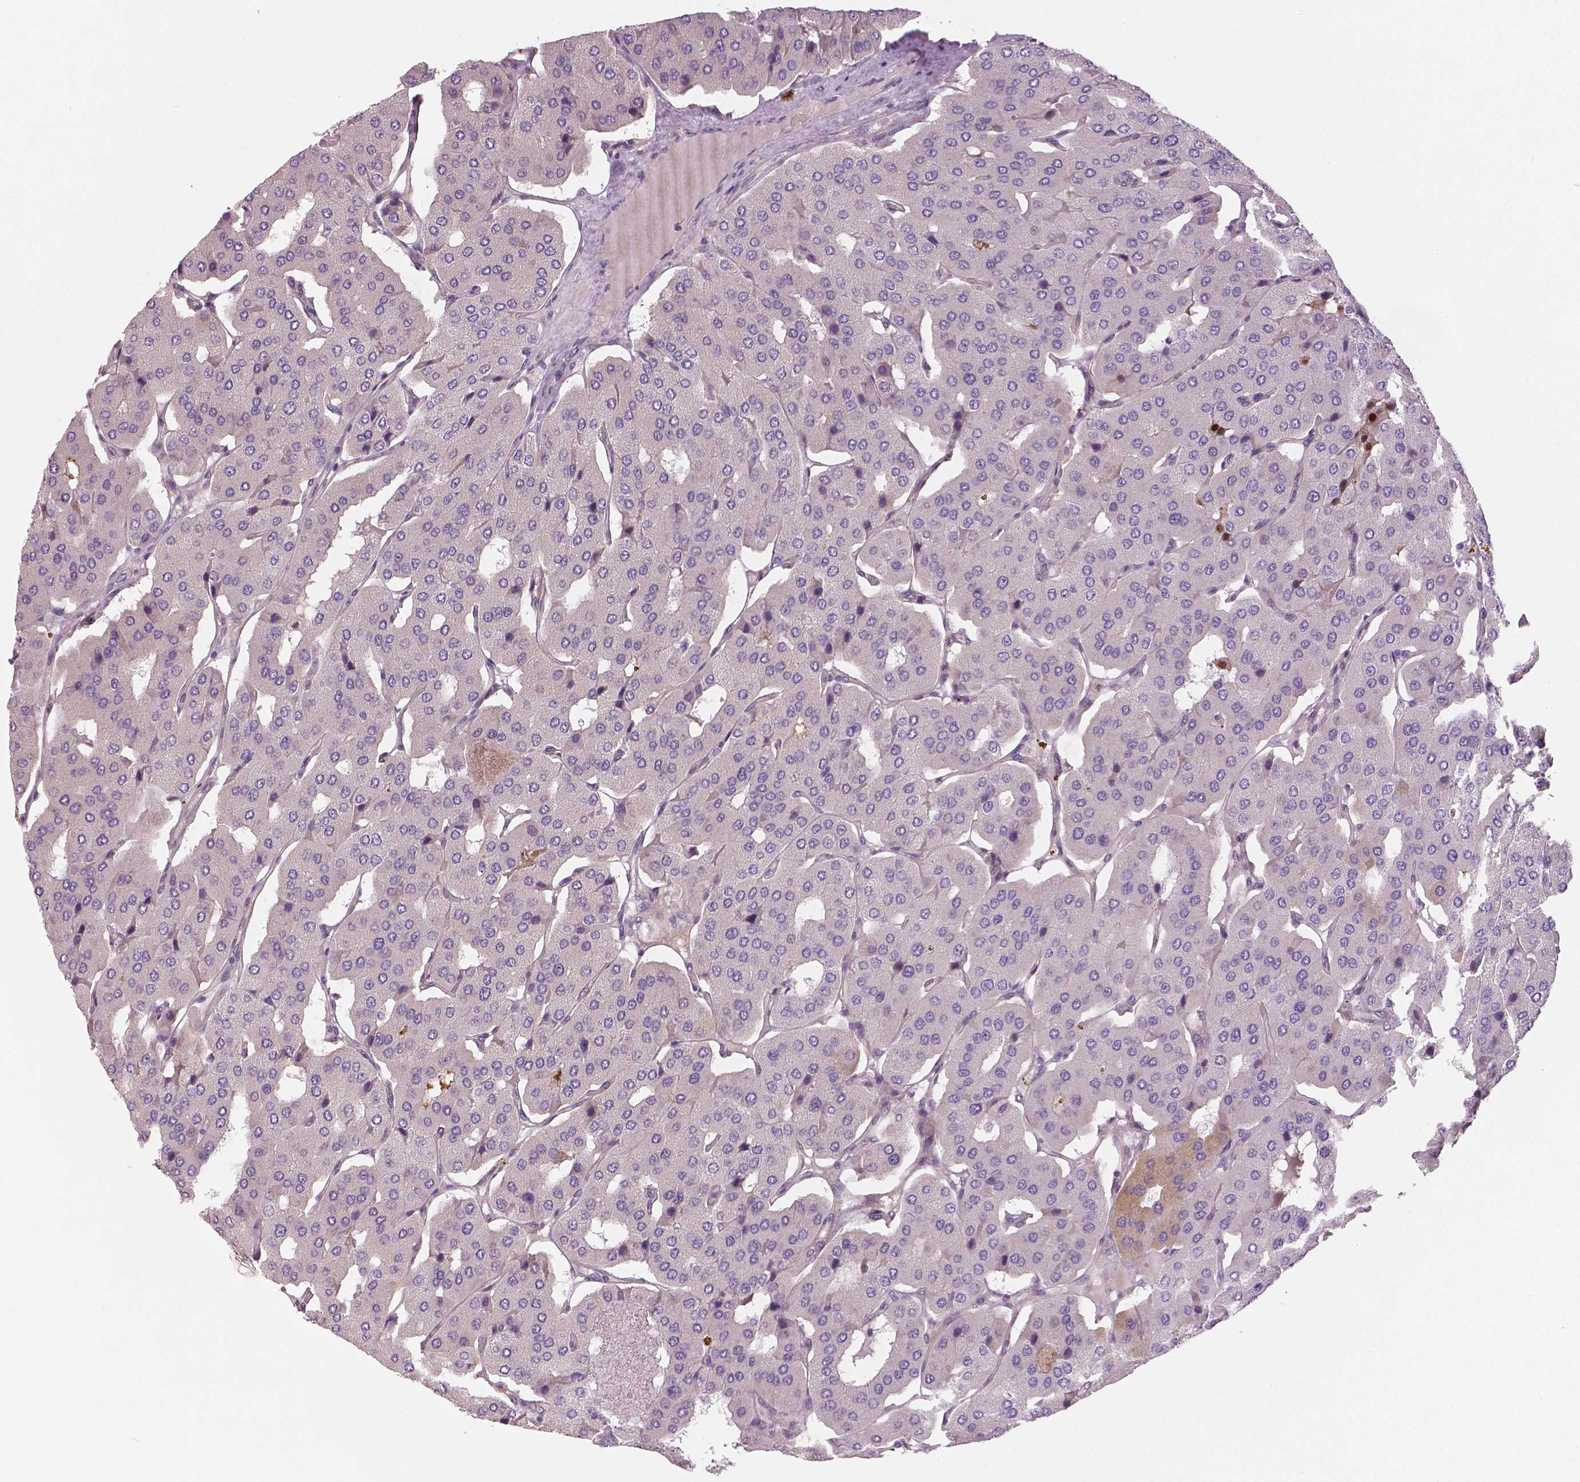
{"staining": {"intensity": "negative", "quantity": "none", "location": "none"}, "tissue": "parathyroid gland", "cell_type": "Glandular cells", "image_type": "normal", "snomed": [{"axis": "morphology", "description": "Normal tissue, NOS"}, {"axis": "morphology", "description": "Adenoma, NOS"}, {"axis": "topography", "description": "Parathyroid gland"}], "caption": "A photomicrograph of human parathyroid gland is negative for staining in glandular cells. (Stains: DAB (3,3'-diaminobenzidine) immunohistochemistry (IHC) with hematoxylin counter stain, Microscopy: brightfield microscopy at high magnification).", "gene": "FLT1", "patient": {"sex": "female", "age": 86}}